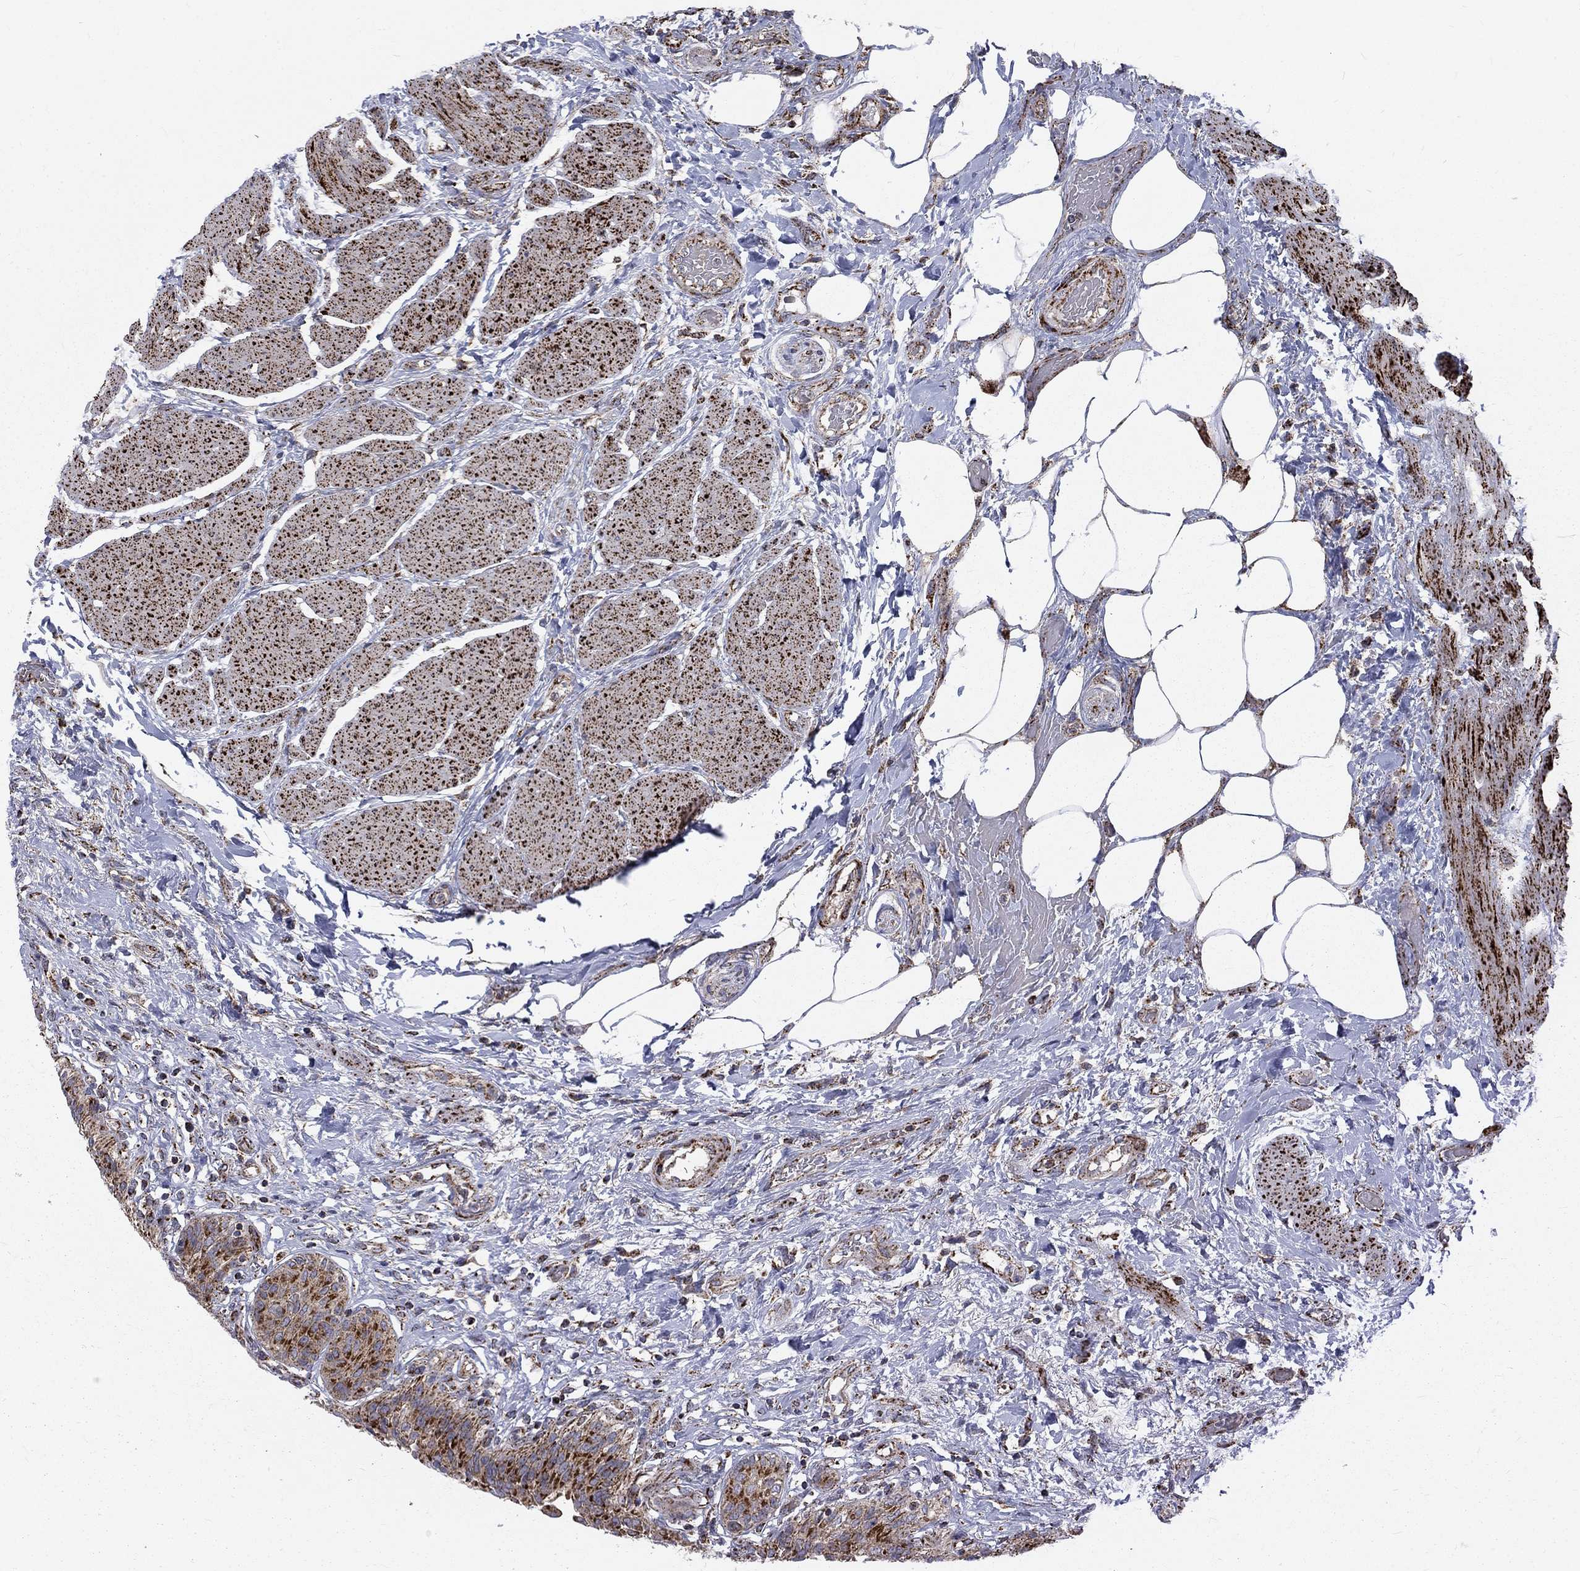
{"staining": {"intensity": "strong", "quantity": "25%-75%", "location": "cytoplasmic/membranous"}, "tissue": "urinary bladder", "cell_type": "Urothelial cells", "image_type": "normal", "snomed": [{"axis": "morphology", "description": "Normal tissue, NOS"}, {"axis": "morphology", "description": "Metaplasia, NOS"}, {"axis": "topography", "description": "Urinary bladder"}], "caption": "Immunohistochemical staining of unremarkable urinary bladder exhibits high levels of strong cytoplasmic/membranous positivity in about 25%-75% of urothelial cells.", "gene": "ALDH1B1", "patient": {"sex": "male", "age": 68}}